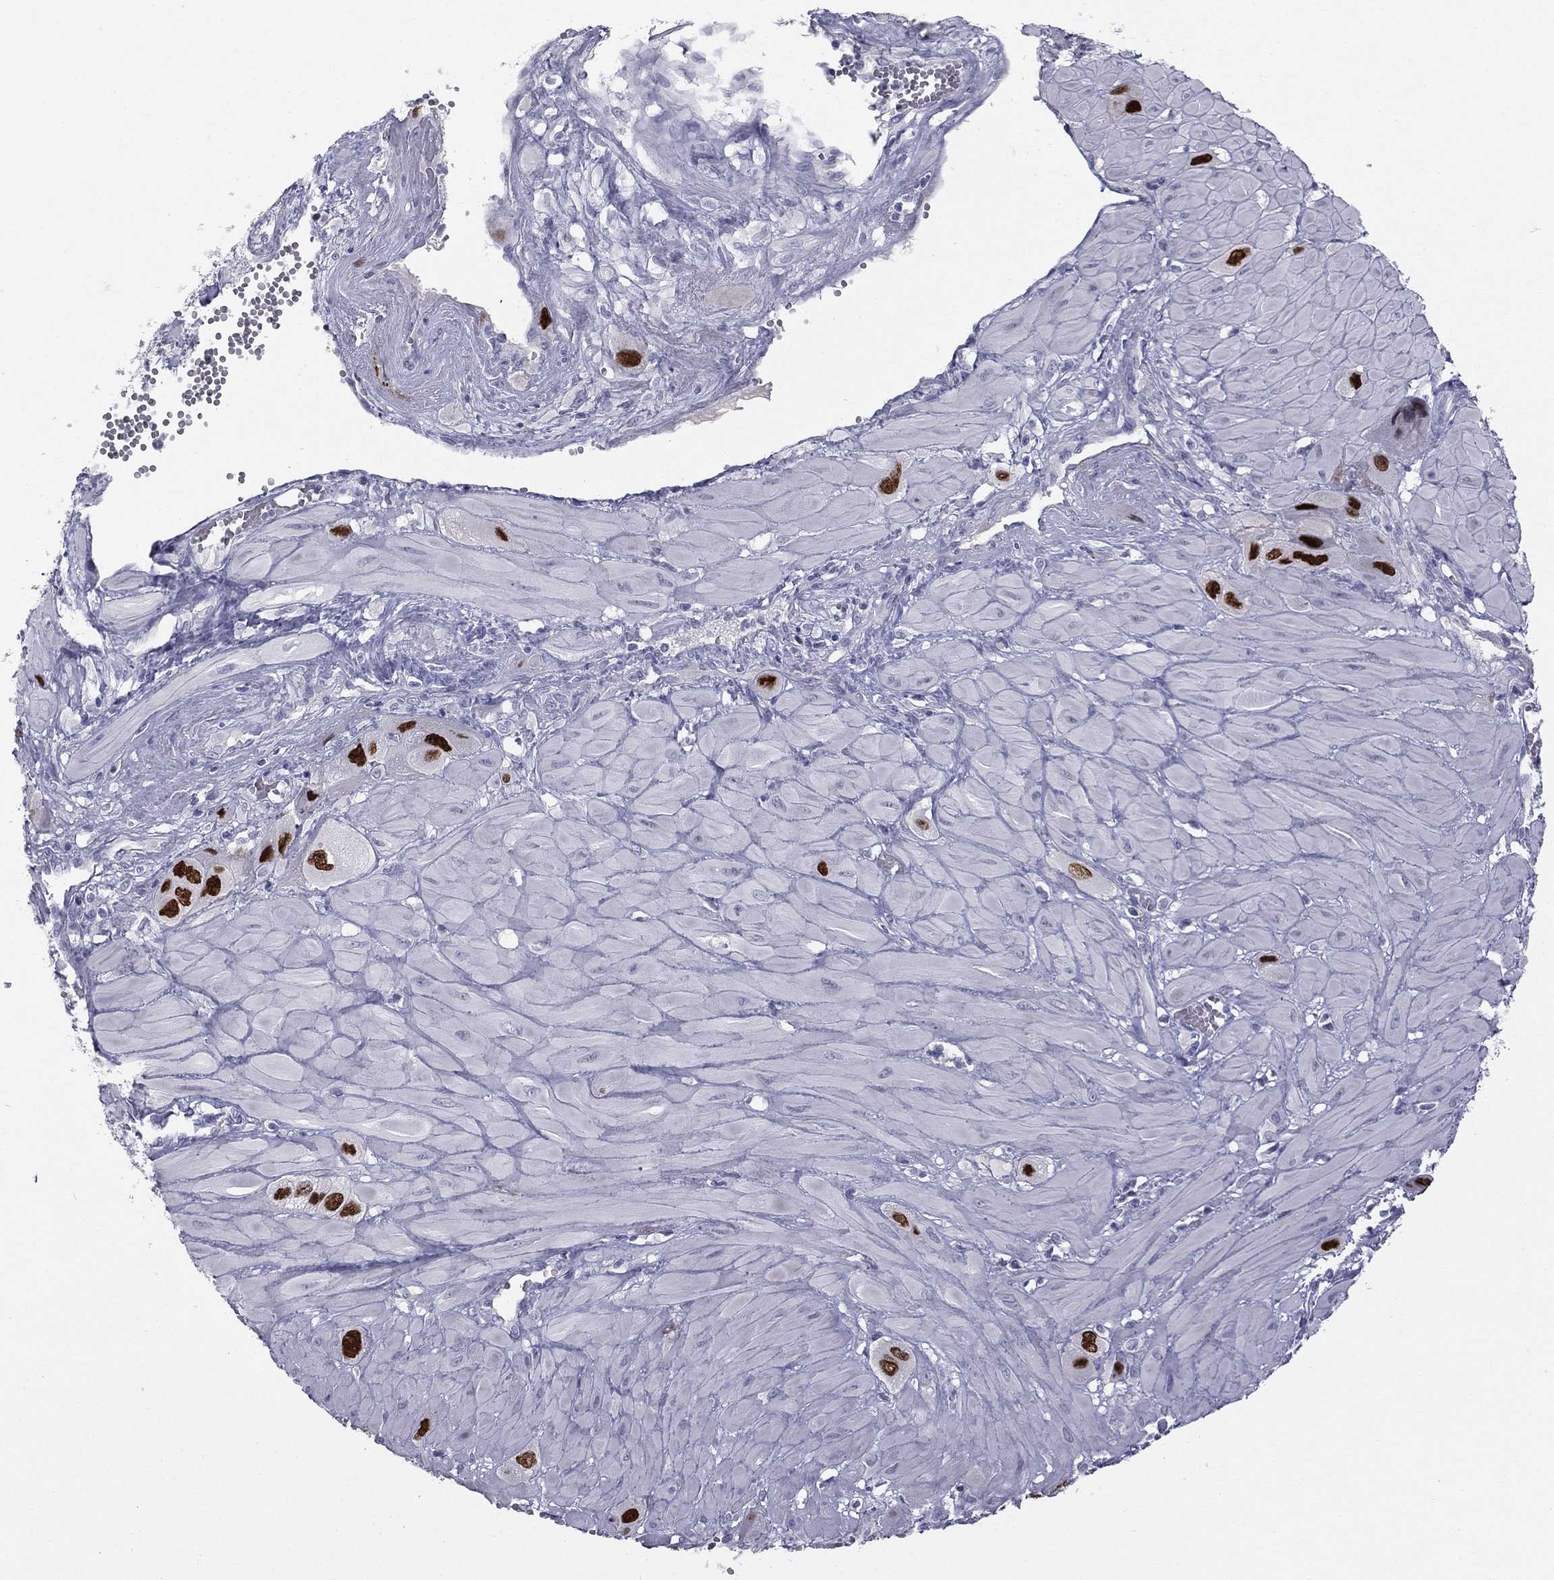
{"staining": {"intensity": "strong", "quantity": ">75%", "location": "nuclear"}, "tissue": "cervical cancer", "cell_type": "Tumor cells", "image_type": "cancer", "snomed": [{"axis": "morphology", "description": "Squamous cell carcinoma, NOS"}, {"axis": "topography", "description": "Cervix"}], "caption": "A high amount of strong nuclear staining is identified in about >75% of tumor cells in cervical squamous cell carcinoma tissue.", "gene": "TFAP2B", "patient": {"sex": "female", "age": 34}}